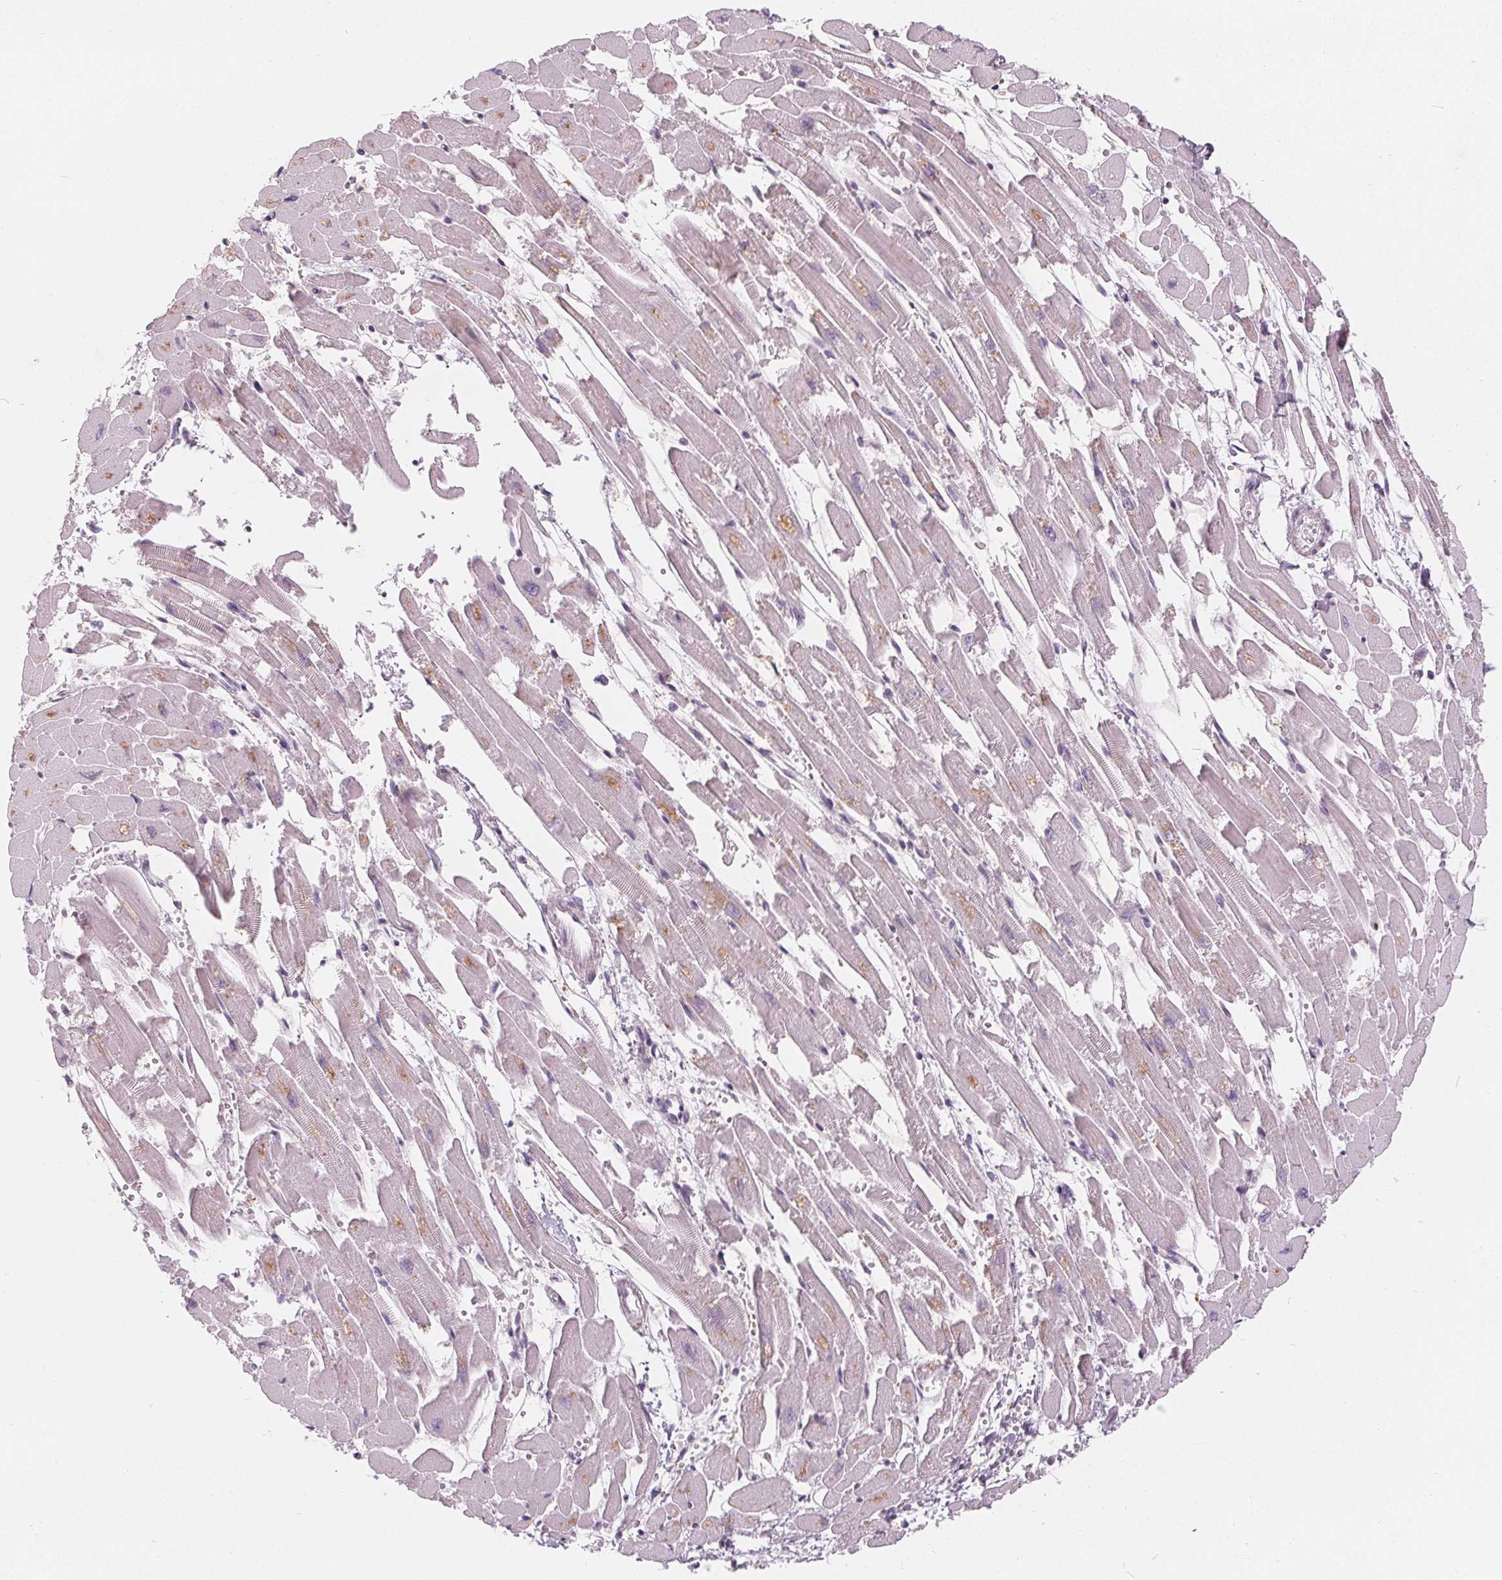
{"staining": {"intensity": "moderate", "quantity": "<25%", "location": "cytoplasmic/membranous"}, "tissue": "heart muscle", "cell_type": "Cardiomyocytes", "image_type": "normal", "snomed": [{"axis": "morphology", "description": "Normal tissue, NOS"}, {"axis": "topography", "description": "Heart"}], "caption": "Immunohistochemical staining of unremarkable heart muscle displays moderate cytoplasmic/membranous protein staining in about <25% of cardiomyocytes. The staining was performed using DAB, with brown indicating positive protein expression. Nuclei are stained blue with hematoxylin.", "gene": "HOPX", "patient": {"sex": "female", "age": 52}}